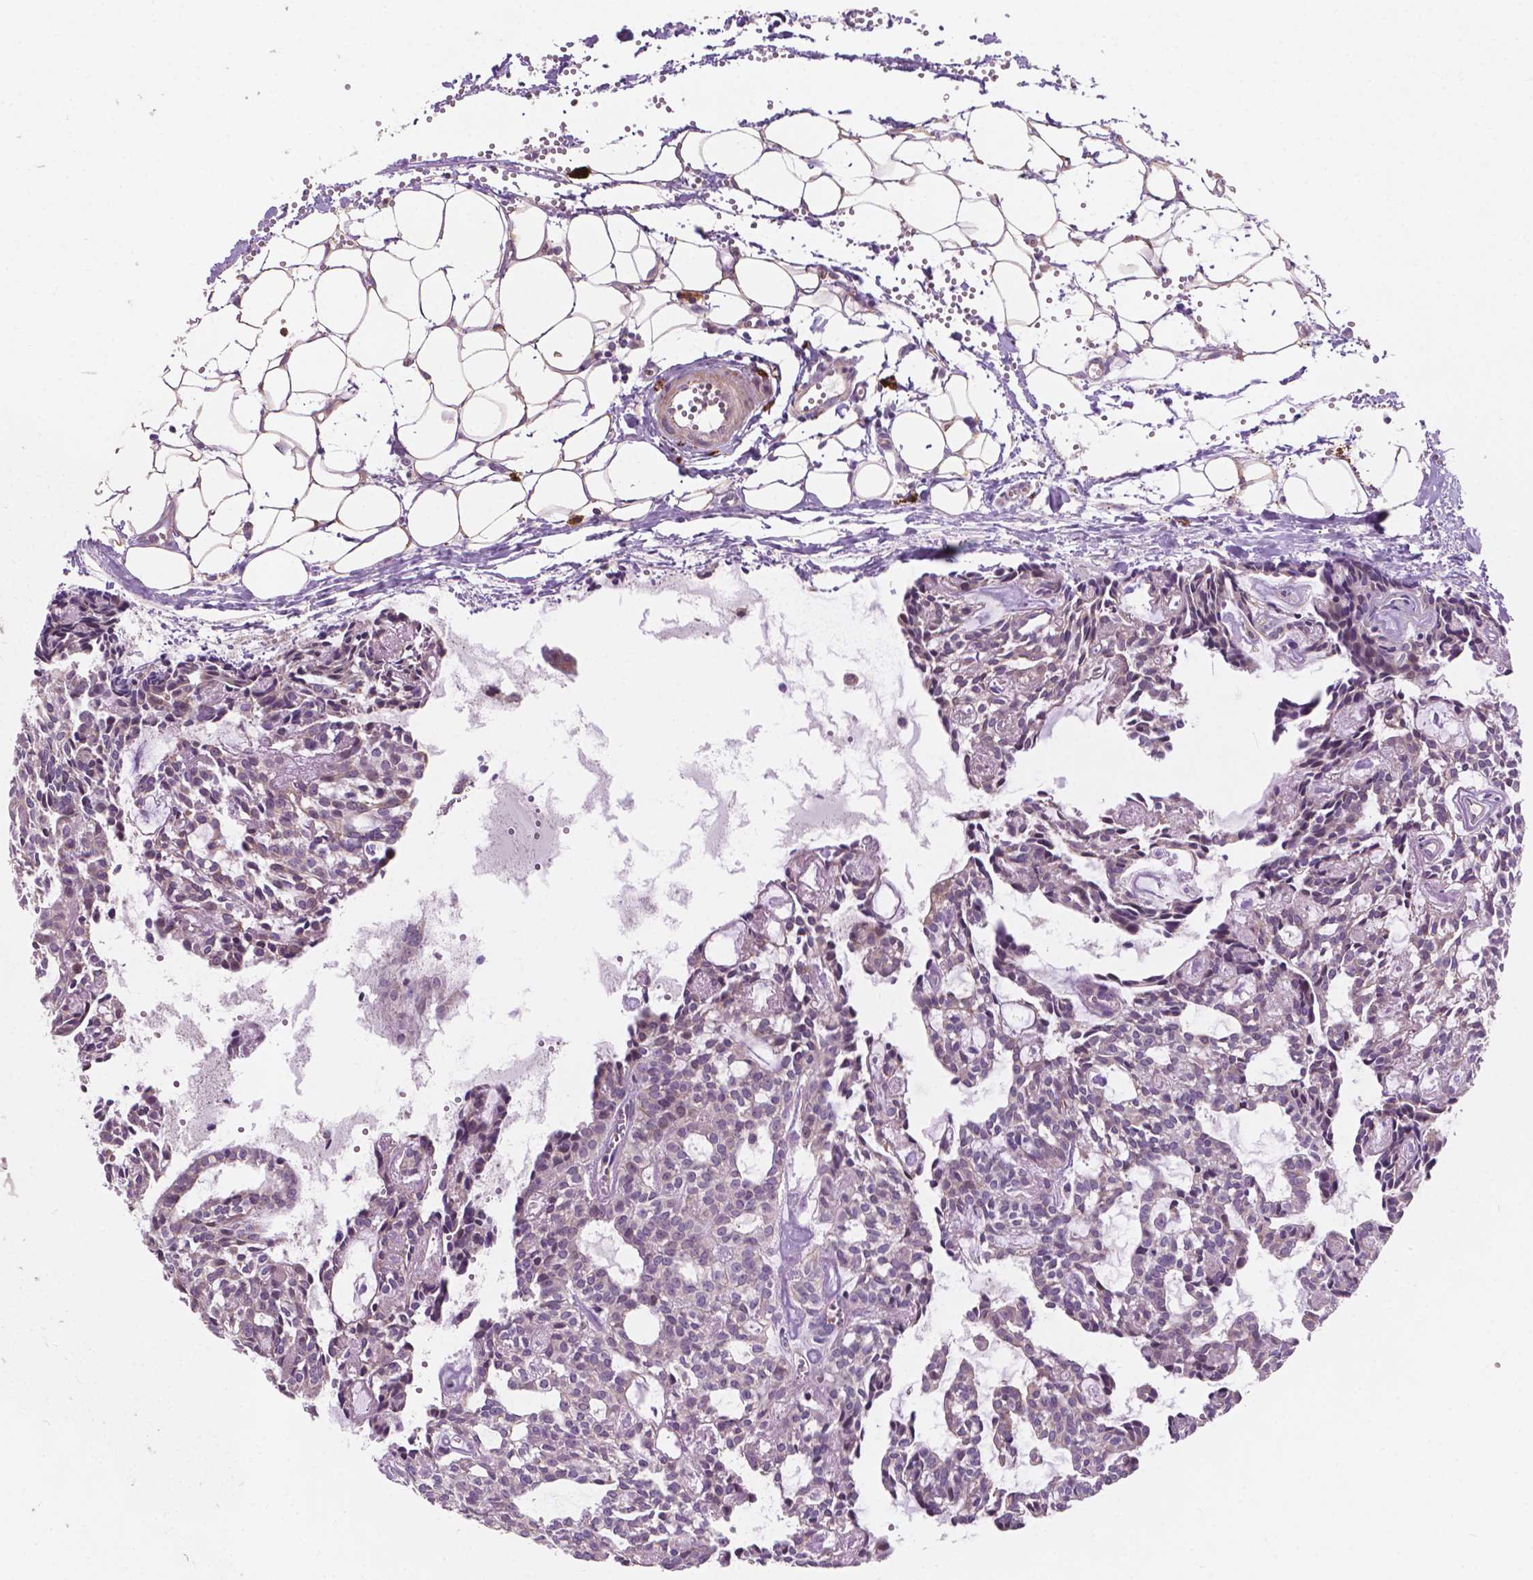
{"staining": {"intensity": "negative", "quantity": "none", "location": "none"}, "tissue": "head and neck cancer", "cell_type": "Tumor cells", "image_type": "cancer", "snomed": [{"axis": "morphology", "description": "Adenocarcinoma, NOS"}, {"axis": "topography", "description": "Head-Neck"}], "caption": "This image is of head and neck cancer stained with immunohistochemistry to label a protein in brown with the nuclei are counter-stained blue. There is no positivity in tumor cells.", "gene": "LRP1B", "patient": {"sex": "female", "age": 62}}